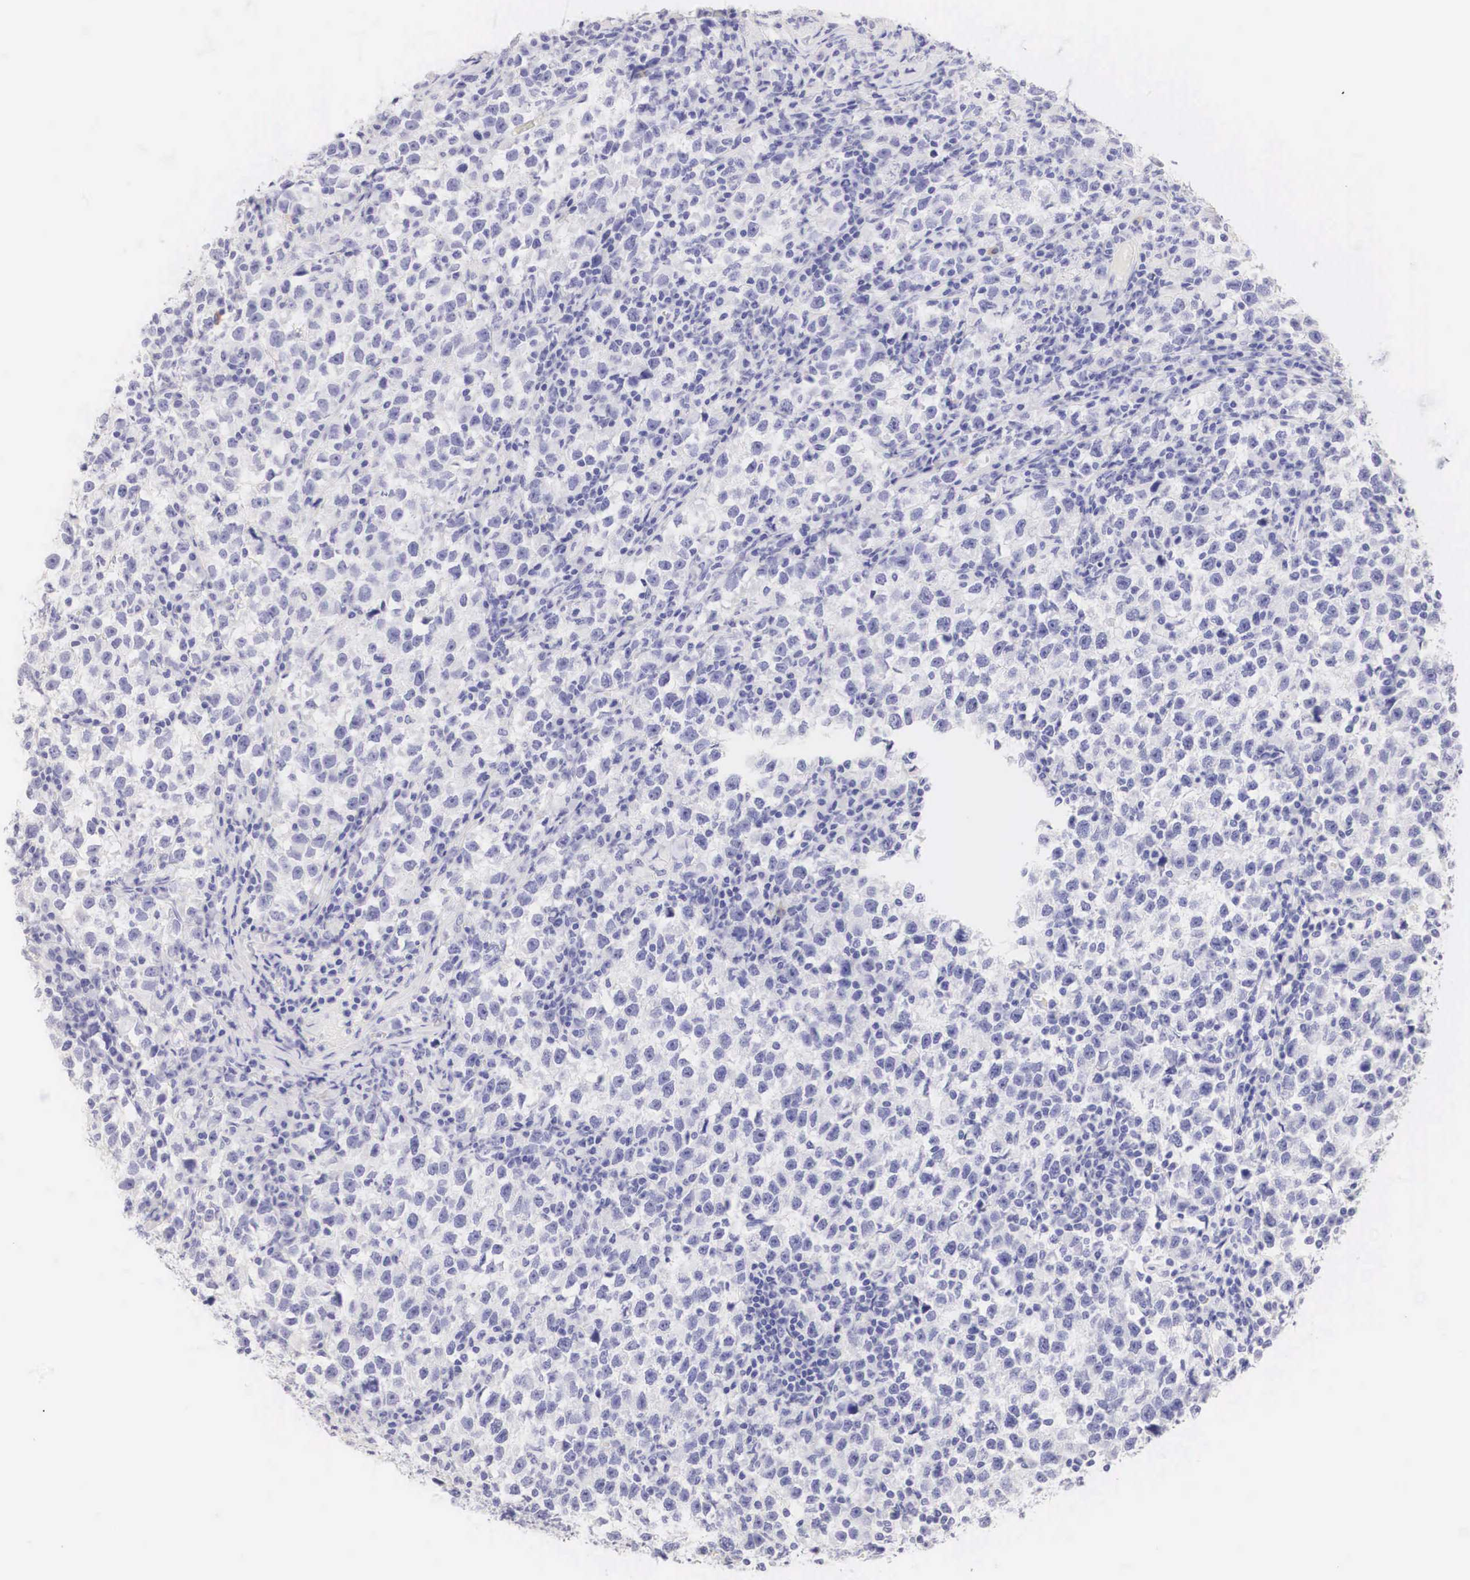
{"staining": {"intensity": "negative", "quantity": "none", "location": "none"}, "tissue": "testis cancer", "cell_type": "Tumor cells", "image_type": "cancer", "snomed": [{"axis": "morphology", "description": "Seminoma, NOS"}, {"axis": "topography", "description": "Testis"}], "caption": "High magnification brightfield microscopy of testis cancer (seminoma) stained with DAB (3,3'-diaminobenzidine) (brown) and counterstained with hematoxylin (blue): tumor cells show no significant staining.", "gene": "ERBB2", "patient": {"sex": "male", "age": 43}}